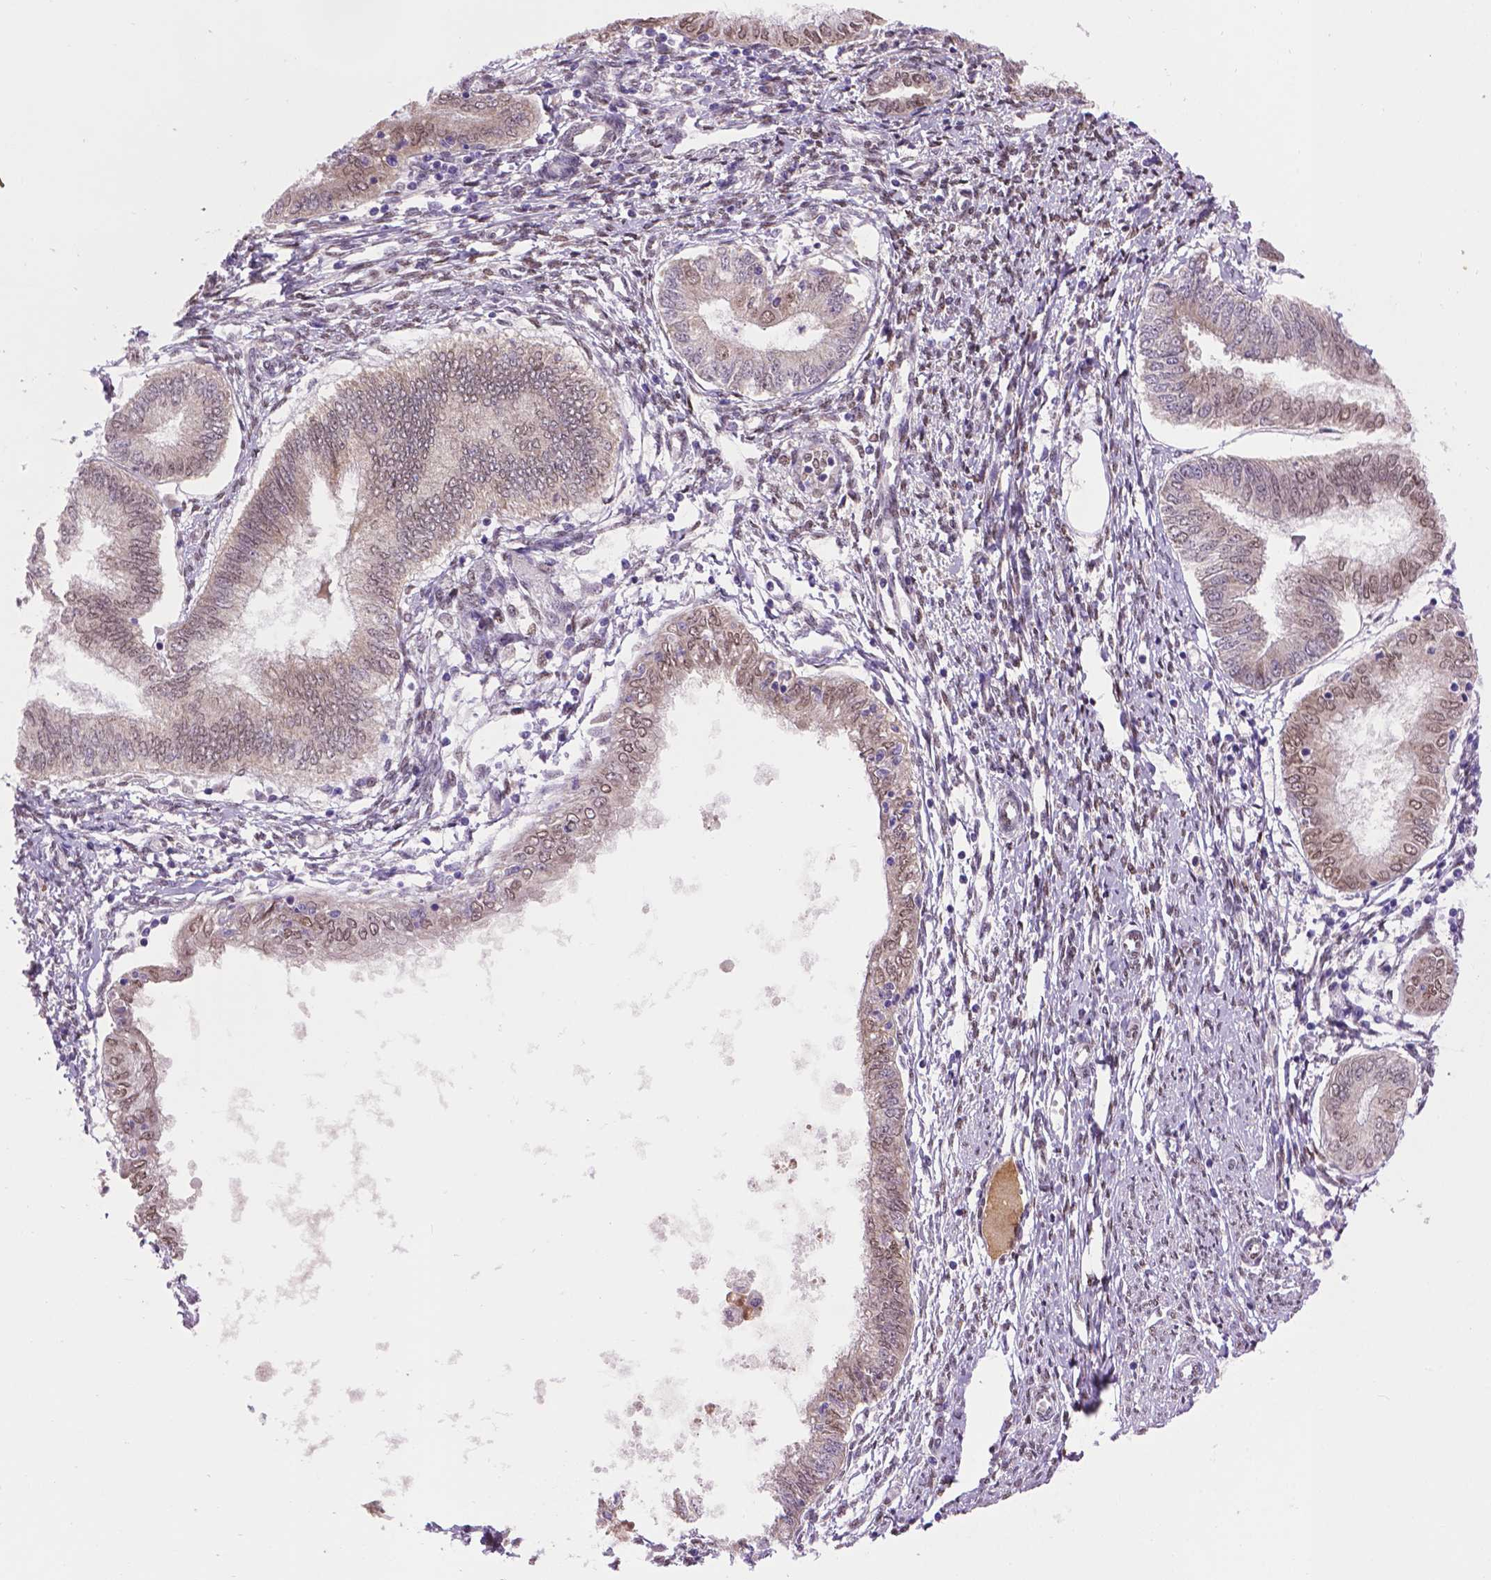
{"staining": {"intensity": "weak", "quantity": "25%-75%", "location": "nuclear"}, "tissue": "endometrial cancer", "cell_type": "Tumor cells", "image_type": "cancer", "snomed": [{"axis": "morphology", "description": "Adenocarcinoma, NOS"}, {"axis": "topography", "description": "Endometrium"}], "caption": "Tumor cells reveal low levels of weak nuclear expression in about 25%-75% of cells in human adenocarcinoma (endometrial).", "gene": "IRF6", "patient": {"sex": "female", "age": 68}}